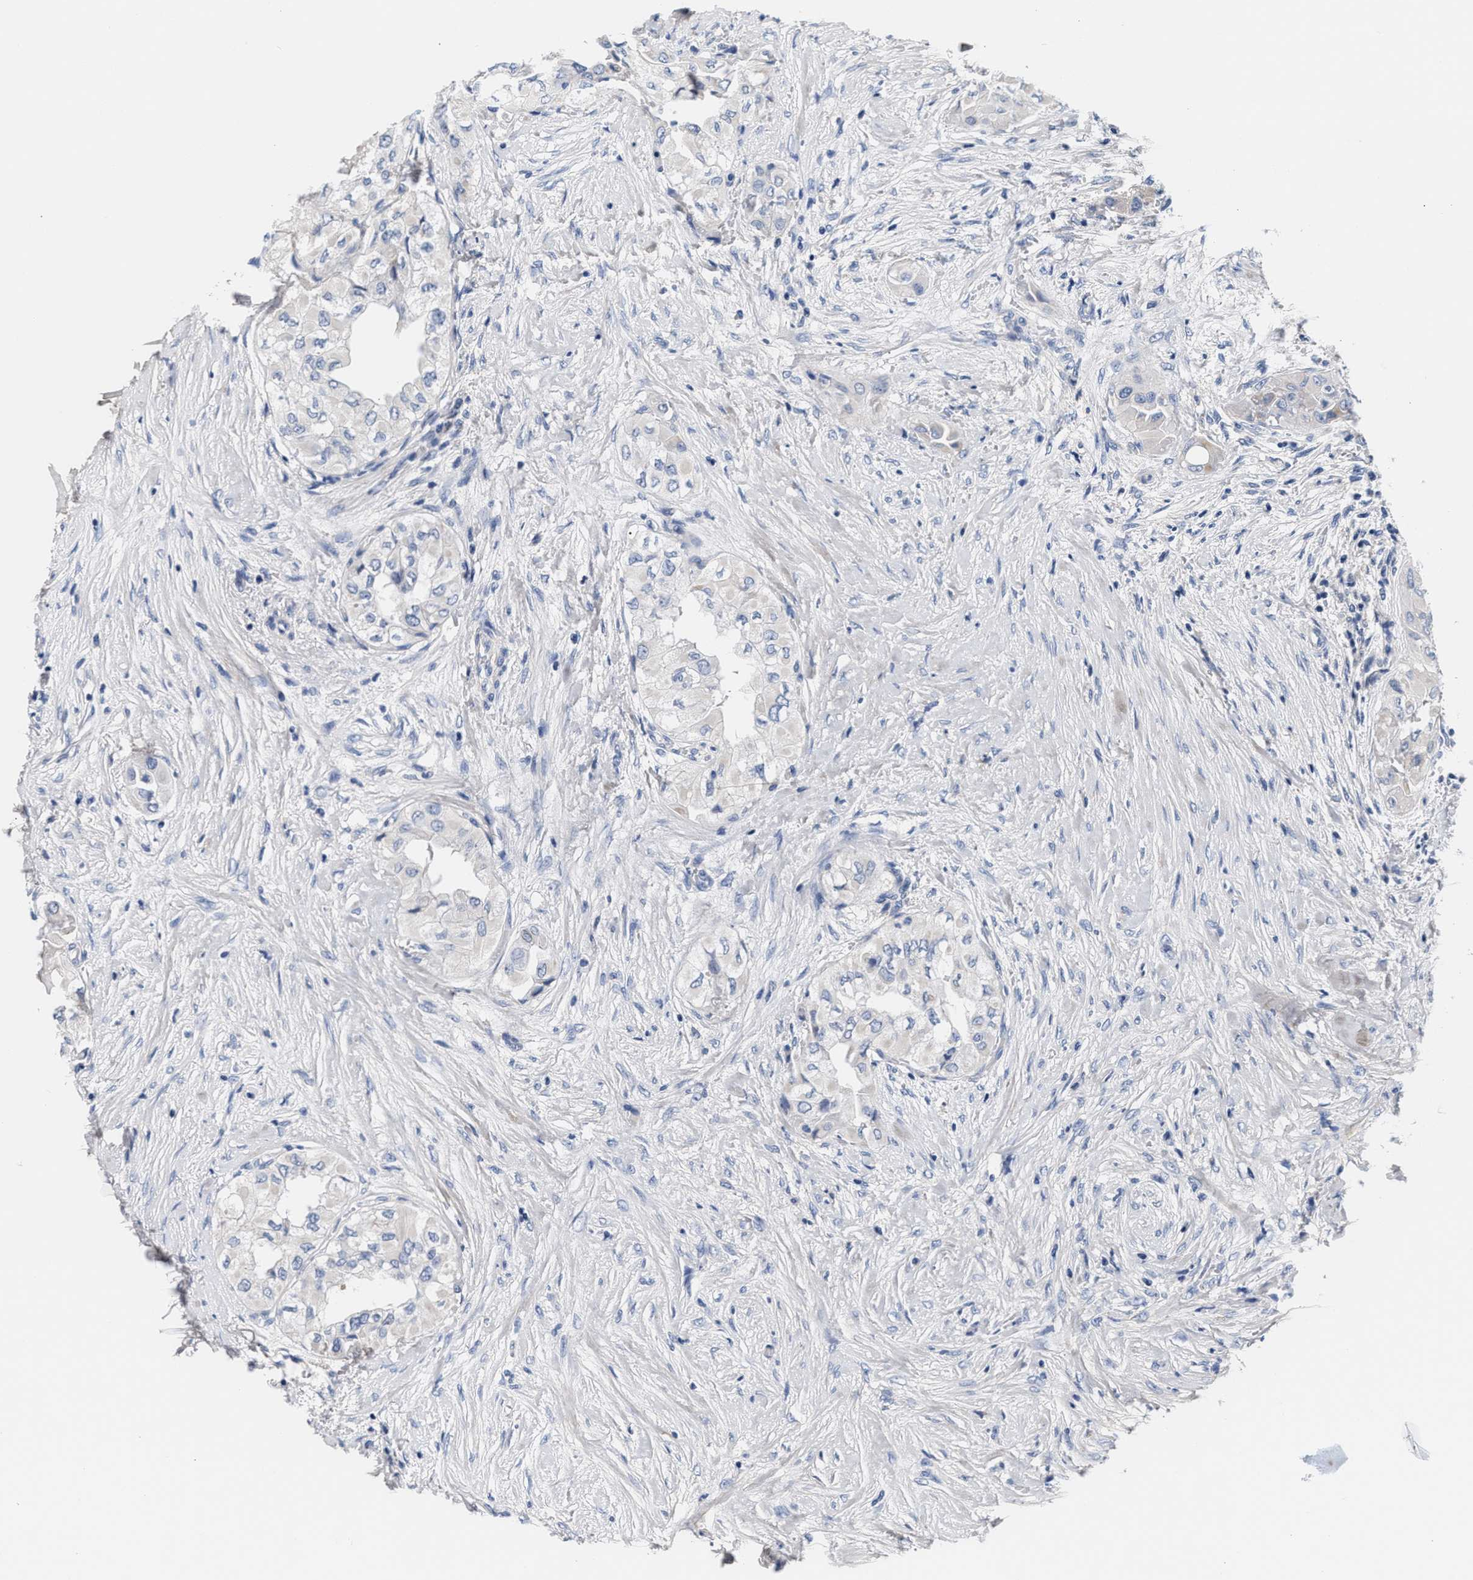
{"staining": {"intensity": "negative", "quantity": "none", "location": "none"}, "tissue": "thyroid cancer", "cell_type": "Tumor cells", "image_type": "cancer", "snomed": [{"axis": "morphology", "description": "Papillary adenocarcinoma, NOS"}, {"axis": "topography", "description": "Thyroid gland"}], "caption": "Immunohistochemistry (IHC) image of human thyroid papillary adenocarcinoma stained for a protein (brown), which shows no positivity in tumor cells.", "gene": "ACTL7B", "patient": {"sex": "female", "age": 59}}